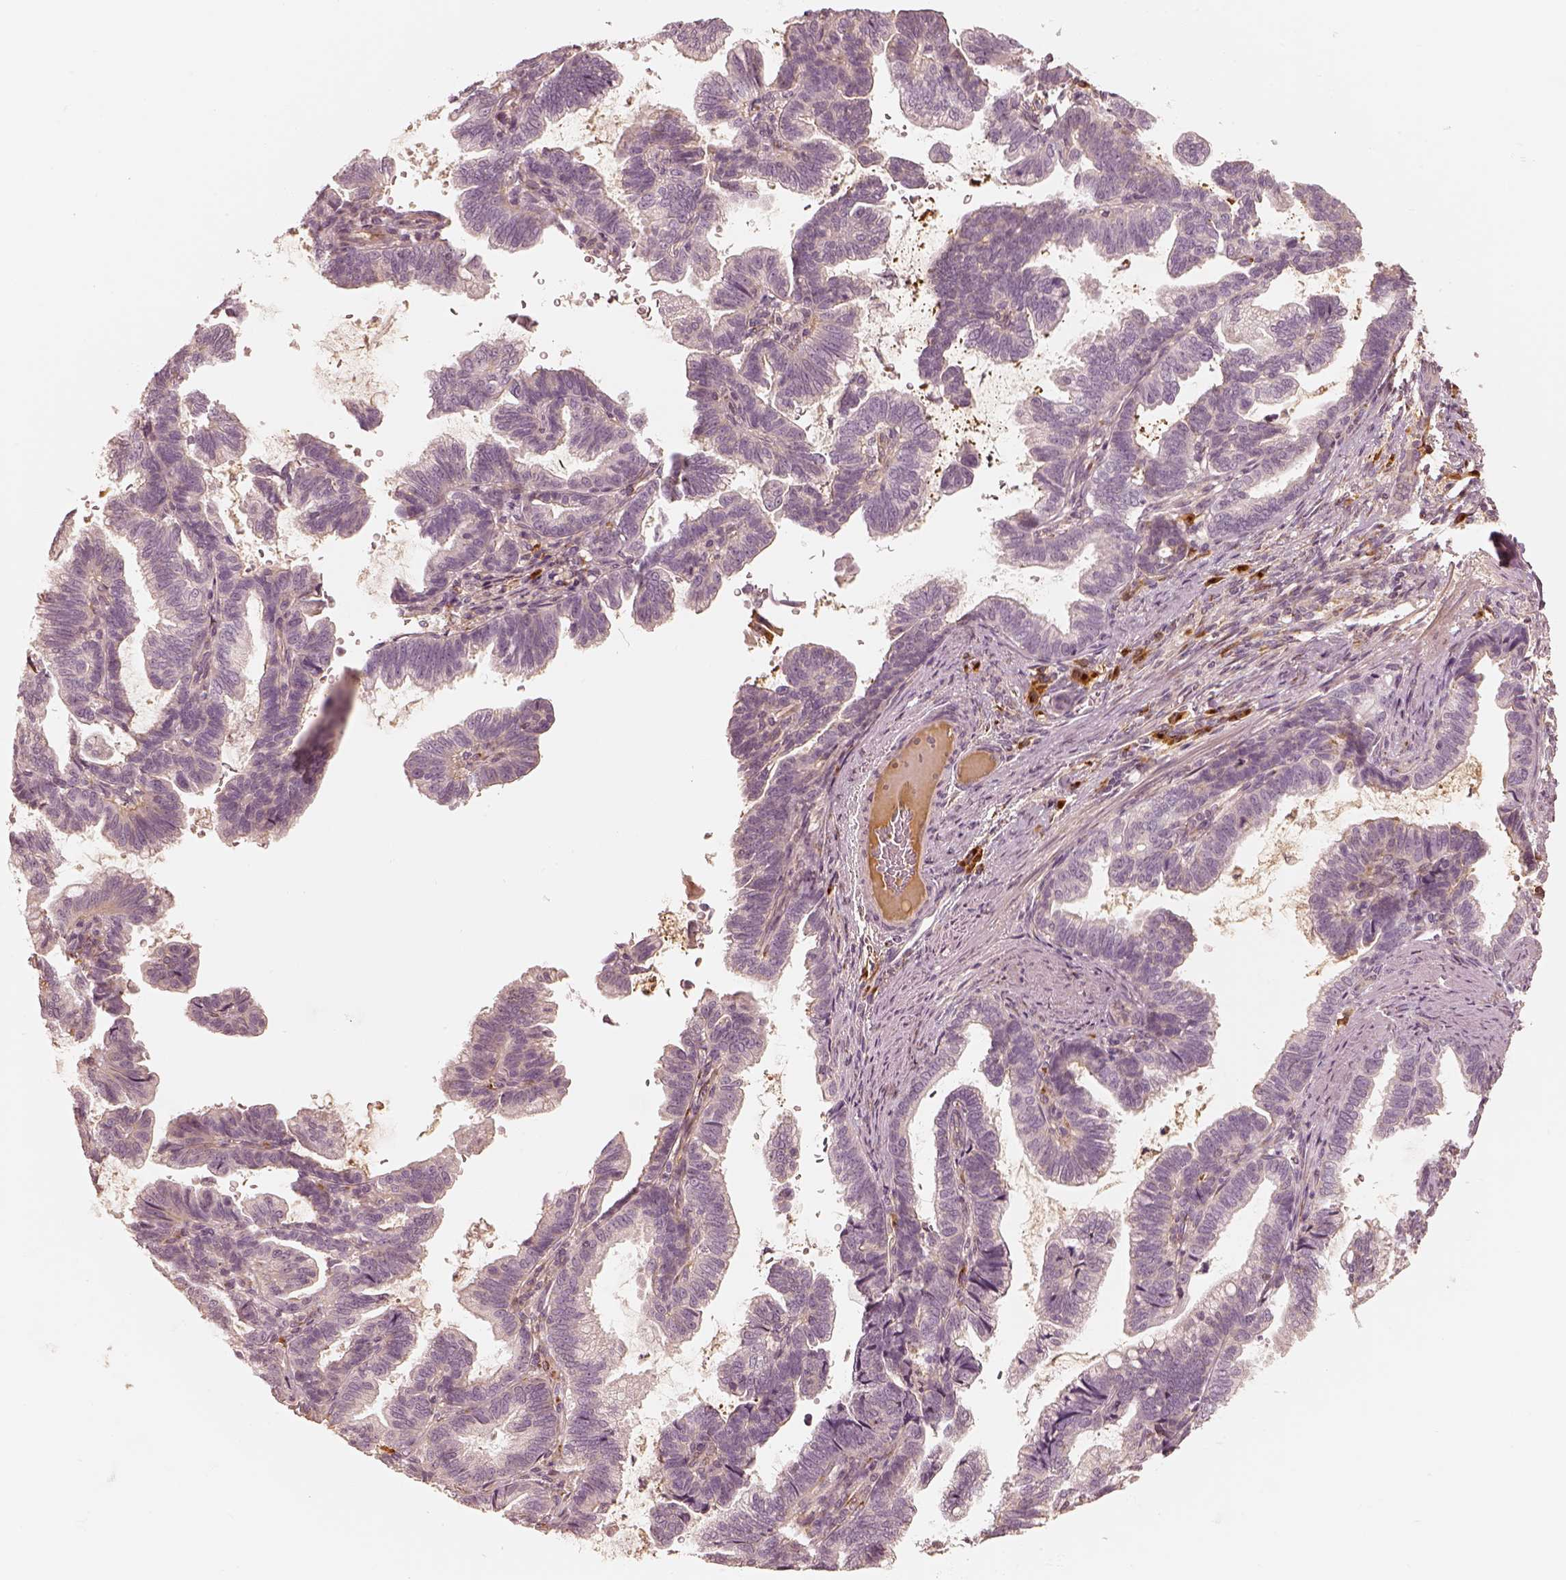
{"staining": {"intensity": "negative", "quantity": "none", "location": "none"}, "tissue": "stomach cancer", "cell_type": "Tumor cells", "image_type": "cancer", "snomed": [{"axis": "morphology", "description": "Adenocarcinoma, NOS"}, {"axis": "topography", "description": "Stomach"}], "caption": "An image of stomach cancer stained for a protein displays no brown staining in tumor cells.", "gene": "GORASP2", "patient": {"sex": "male", "age": 83}}